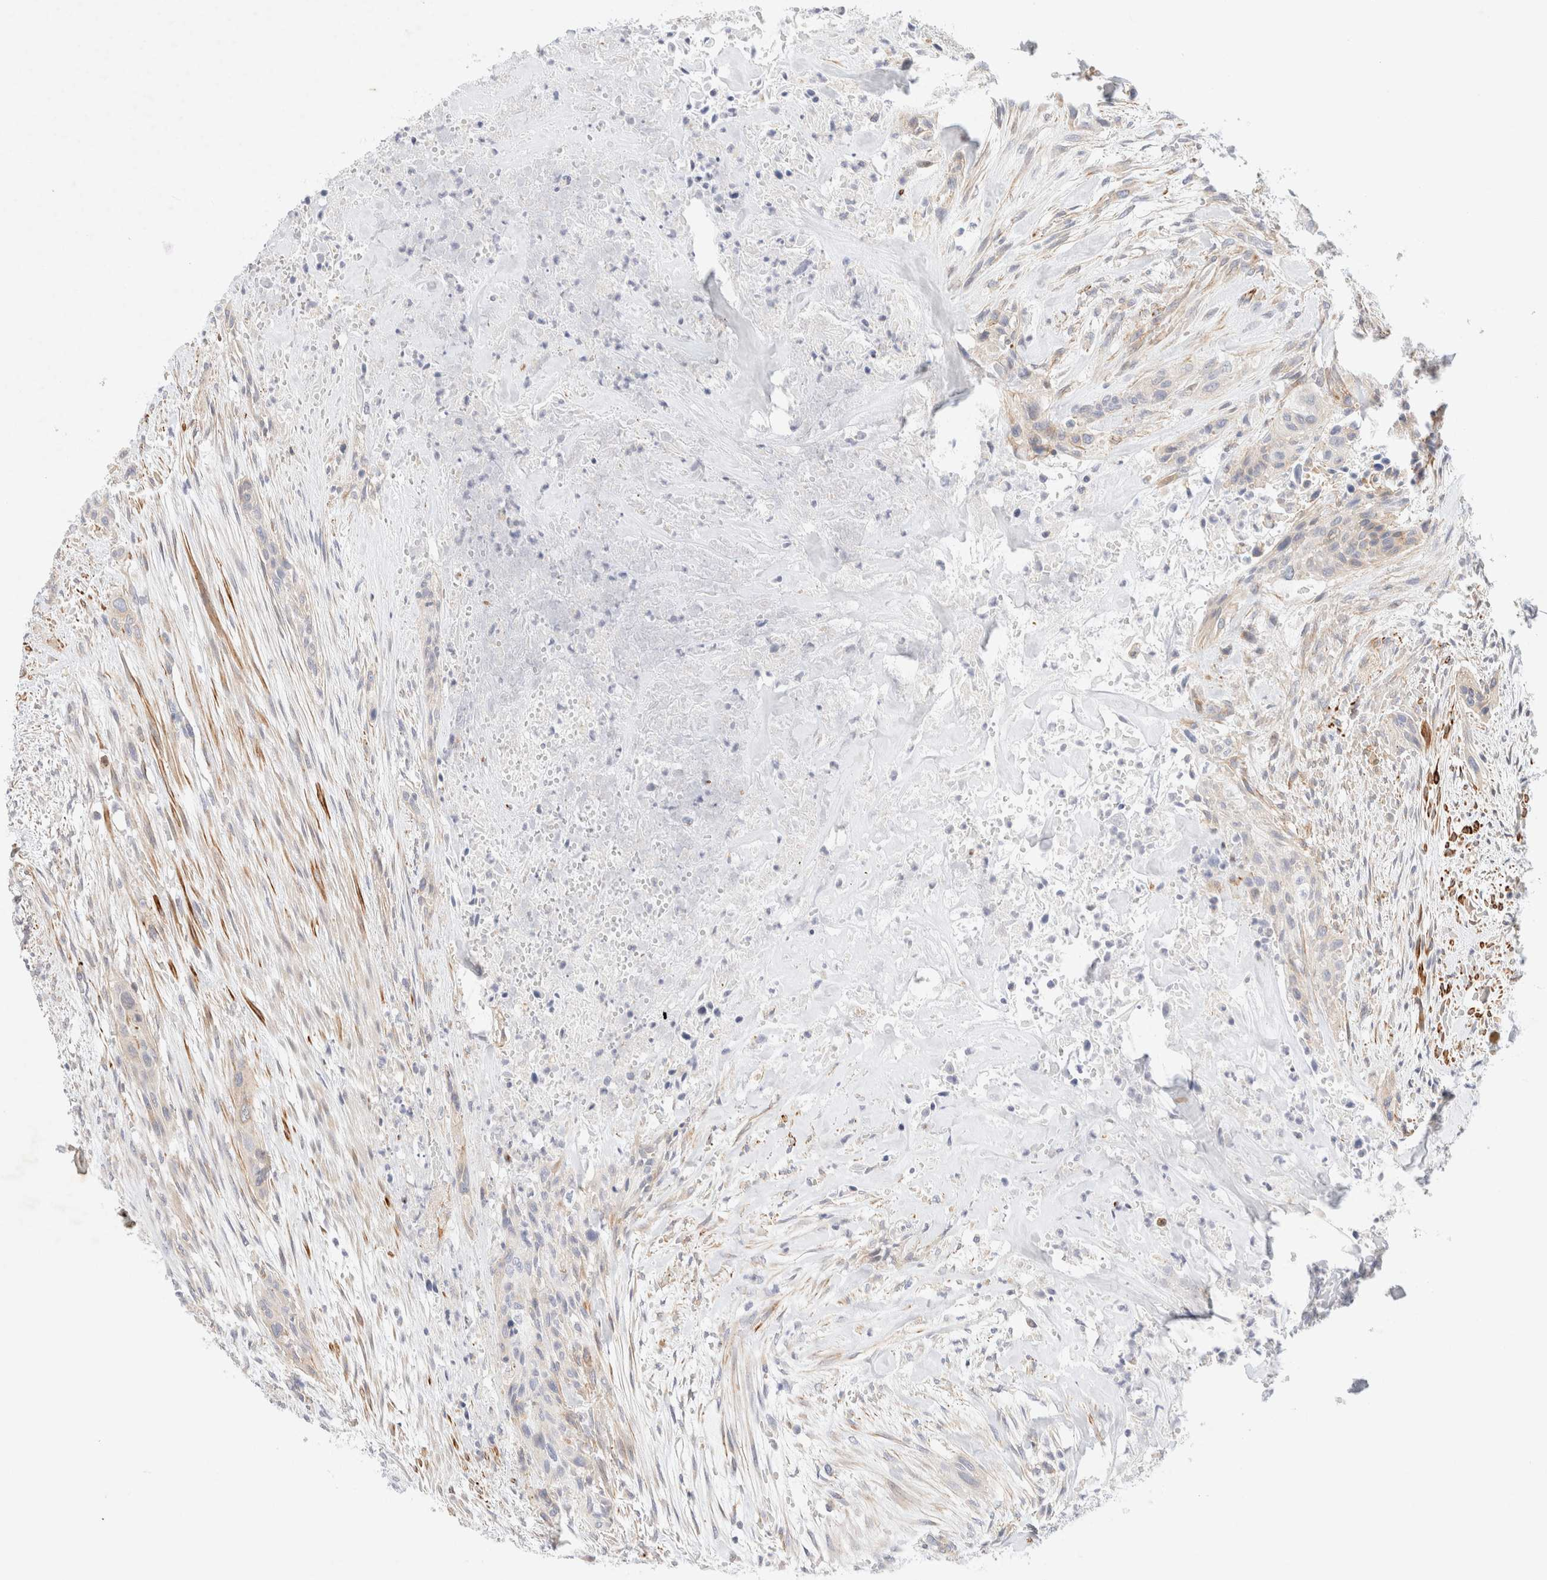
{"staining": {"intensity": "negative", "quantity": "none", "location": "none"}, "tissue": "urothelial cancer", "cell_type": "Tumor cells", "image_type": "cancer", "snomed": [{"axis": "morphology", "description": "Urothelial carcinoma, High grade"}, {"axis": "topography", "description": "Urinary bladder"}], "caption": "A high-resolution photomicrograph shows immunohistochemistry (IHC) staining of urothelial carcinoma (high-grade), which exhibits no significant staining in tumor cells.", "gene": "SLC25A48", "patient": {"sex": "male", "age": 35}}